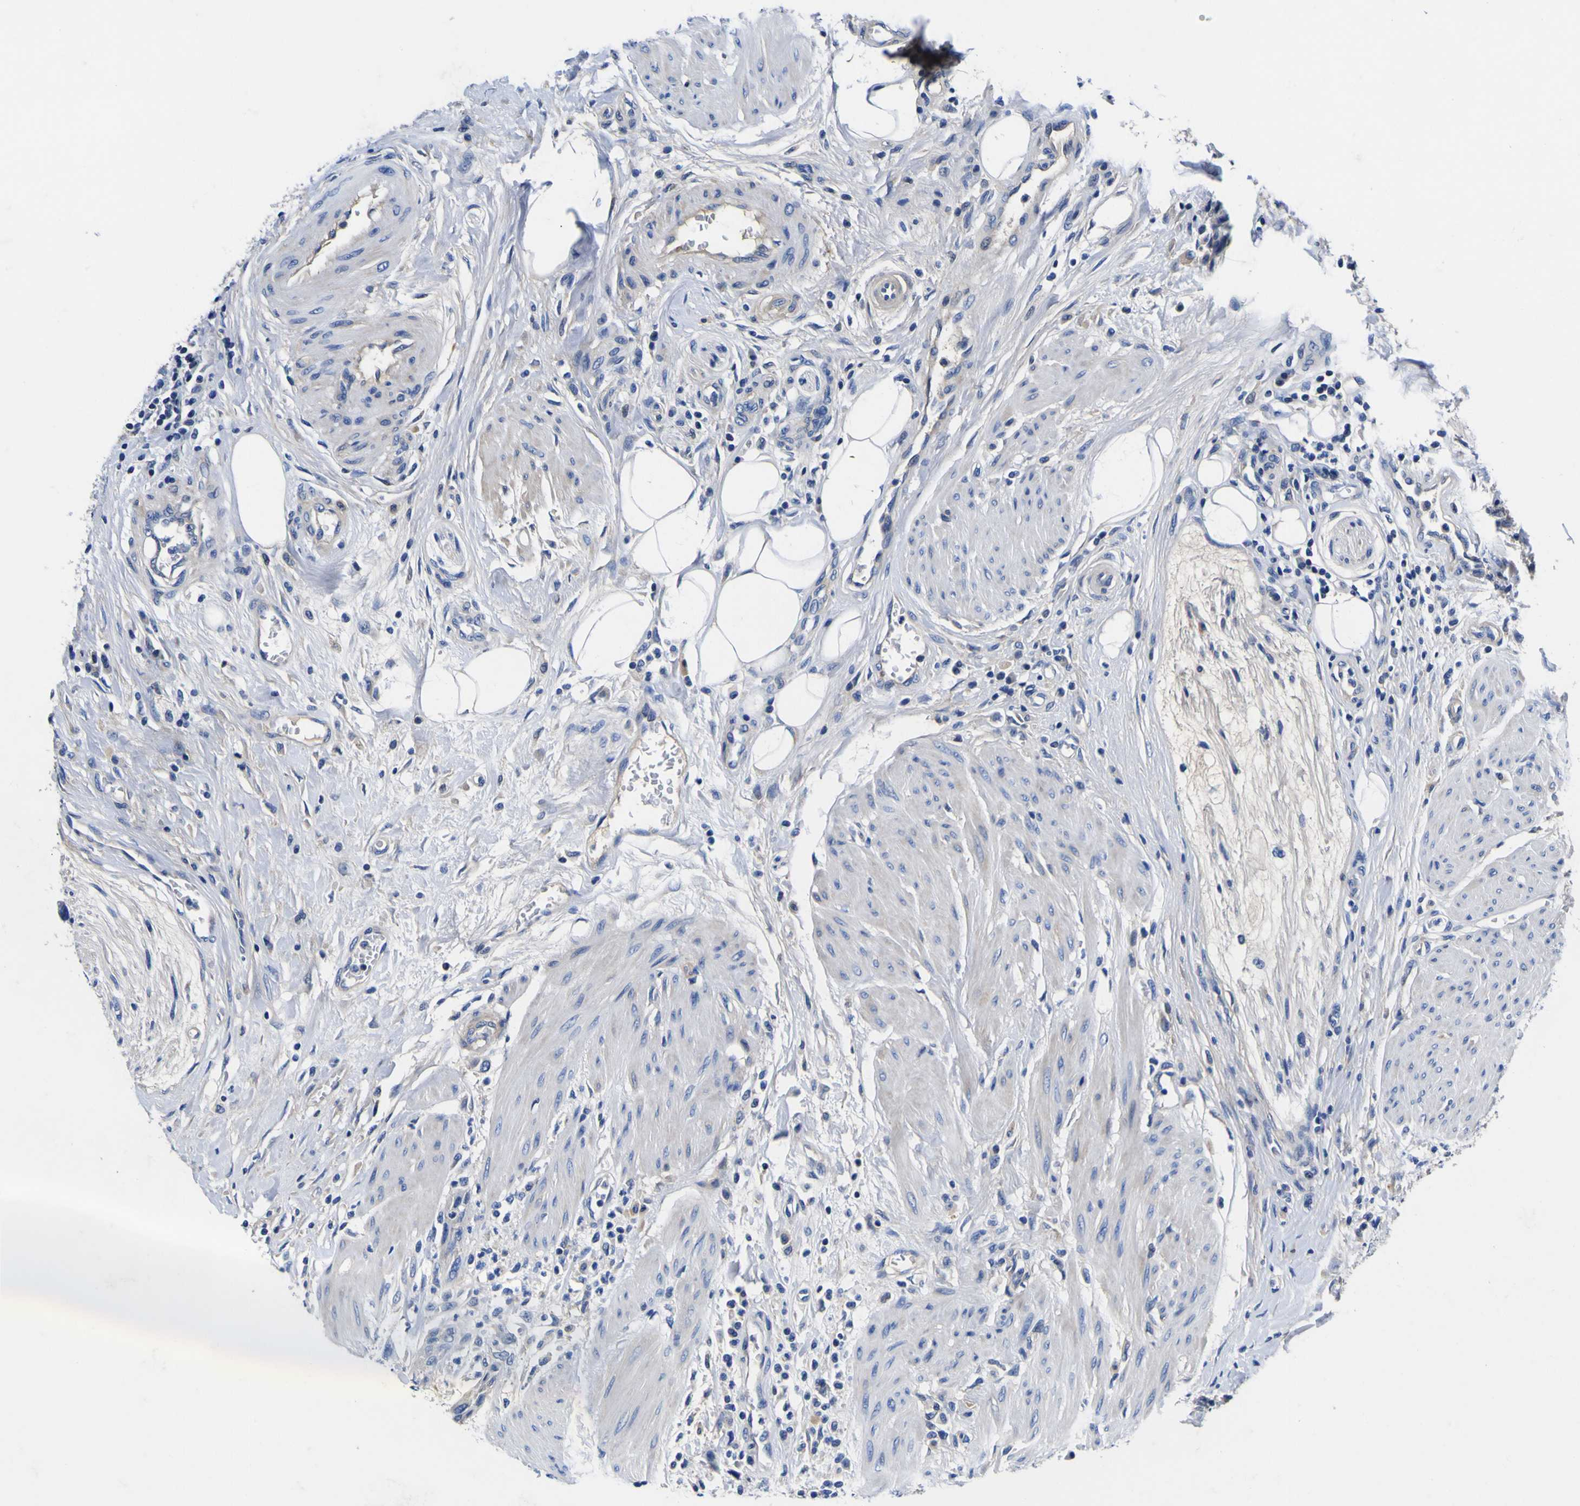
{"staining": {"intensity": "negative", "quantity": "none", "location": "none"}, "tissue": "urothelial cancer", "cell_type": "Tumor cells", "image_type": "cancer", "snomed": [{"axis": "morphology", "description": "Urothelial carcinoma, High grade"}, {"axis": "topography", "description": "Urinary bladder"}], "caption": "High magnification brightfield microscopy of high-grade urothelial carcinoma stained with DAB (3,3'-diaminobenzidine) (brown) and counterstained with hematoxylin (blue): tumor cells show no significant positivity.", "gene": "VASN", "patient": {"sex": "male", "age": 35}}